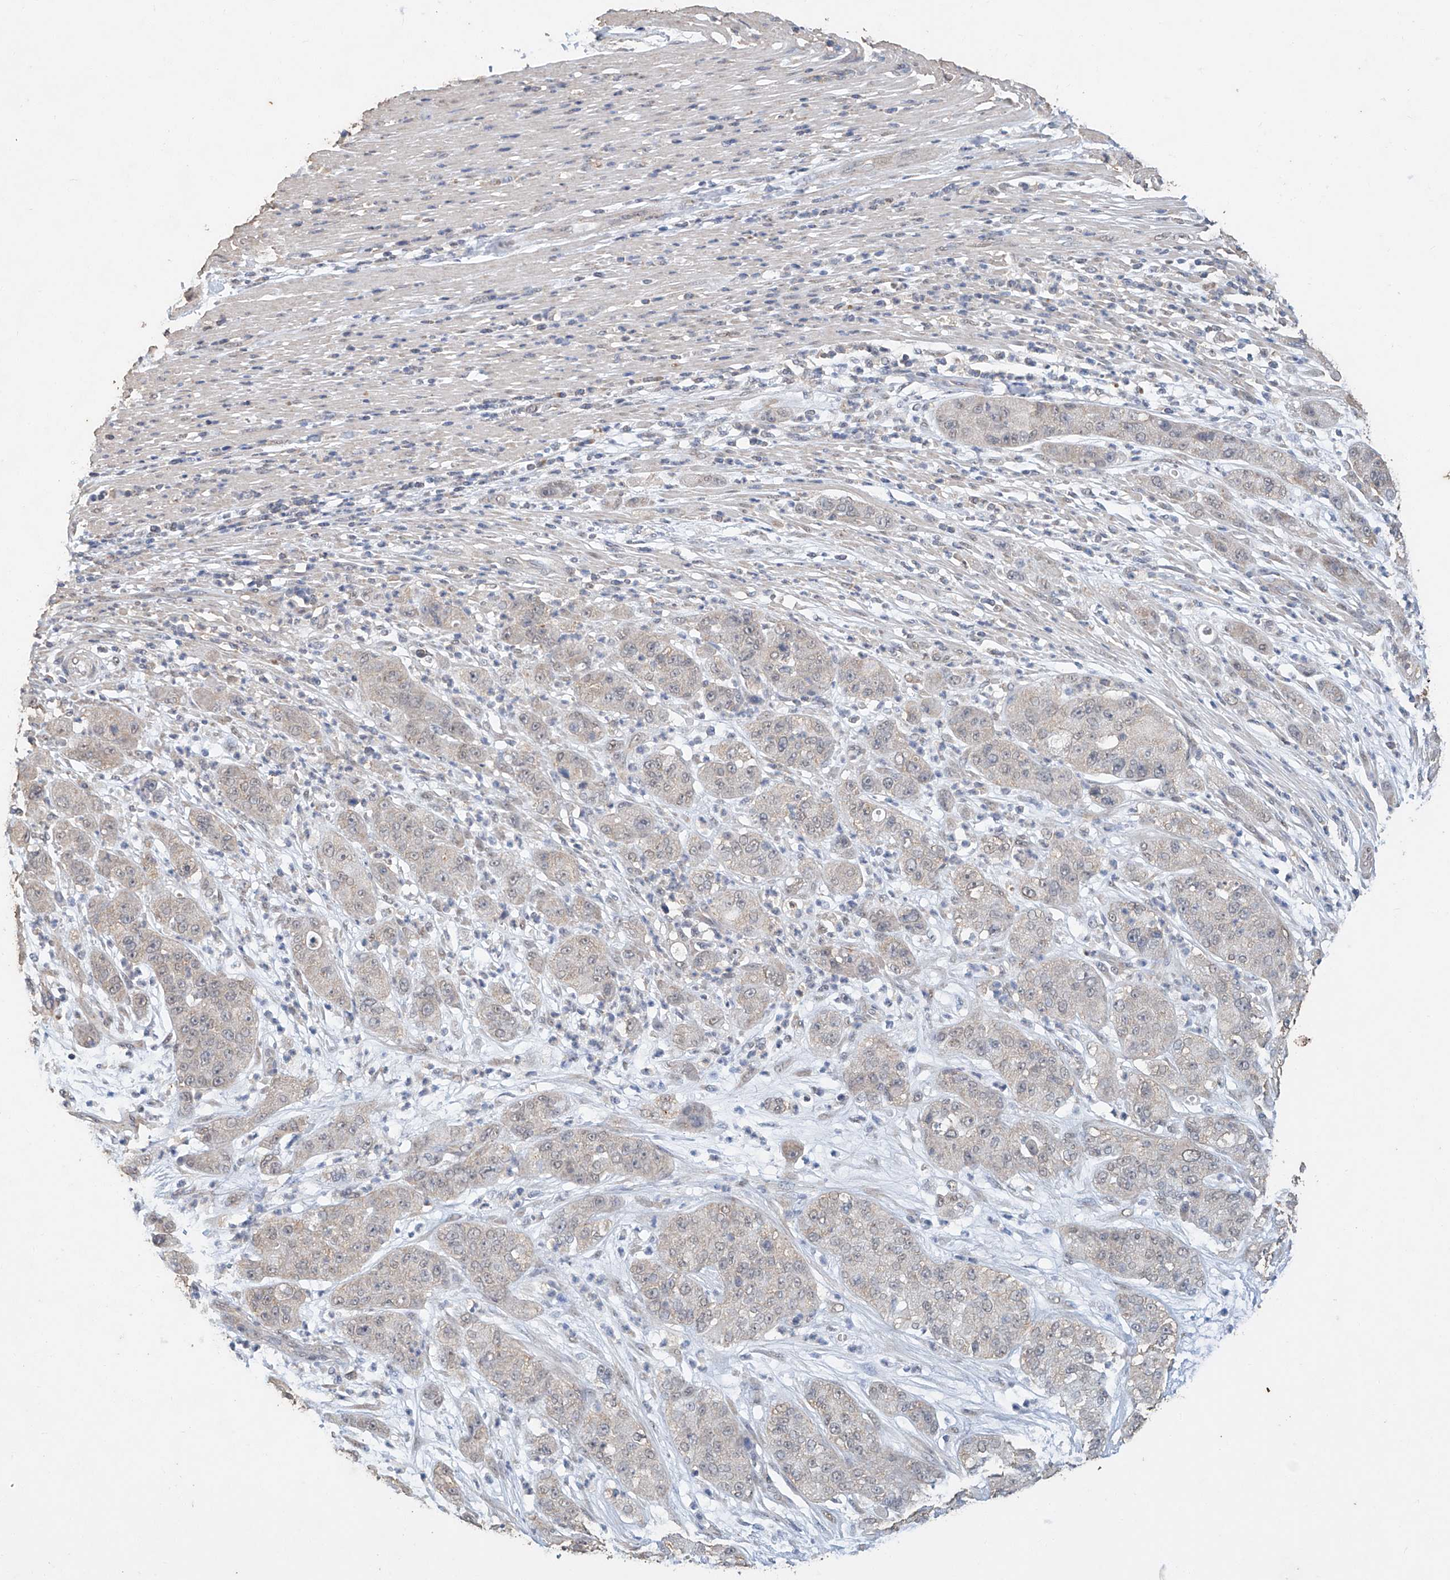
{"staining": {"intensity": "weak", "quantity": "<25%", "location": "cytoplasmic/membranous"}, "tissue": "pancreatic cancer", "cell_type": "Tumor cells", "image_type": "cancer", "snomed": [{"axis": "morphology", "description": "Adenocarcinoma, NOS"}, {"axis": "topography", "description": "Pancreas"}], "caption": "The photomicrograph shows no staining of tumor cells in adenocarcinoma (pancreatic).", "gene": "CERS4", "patient": {"sex": "female", "age": 78}}